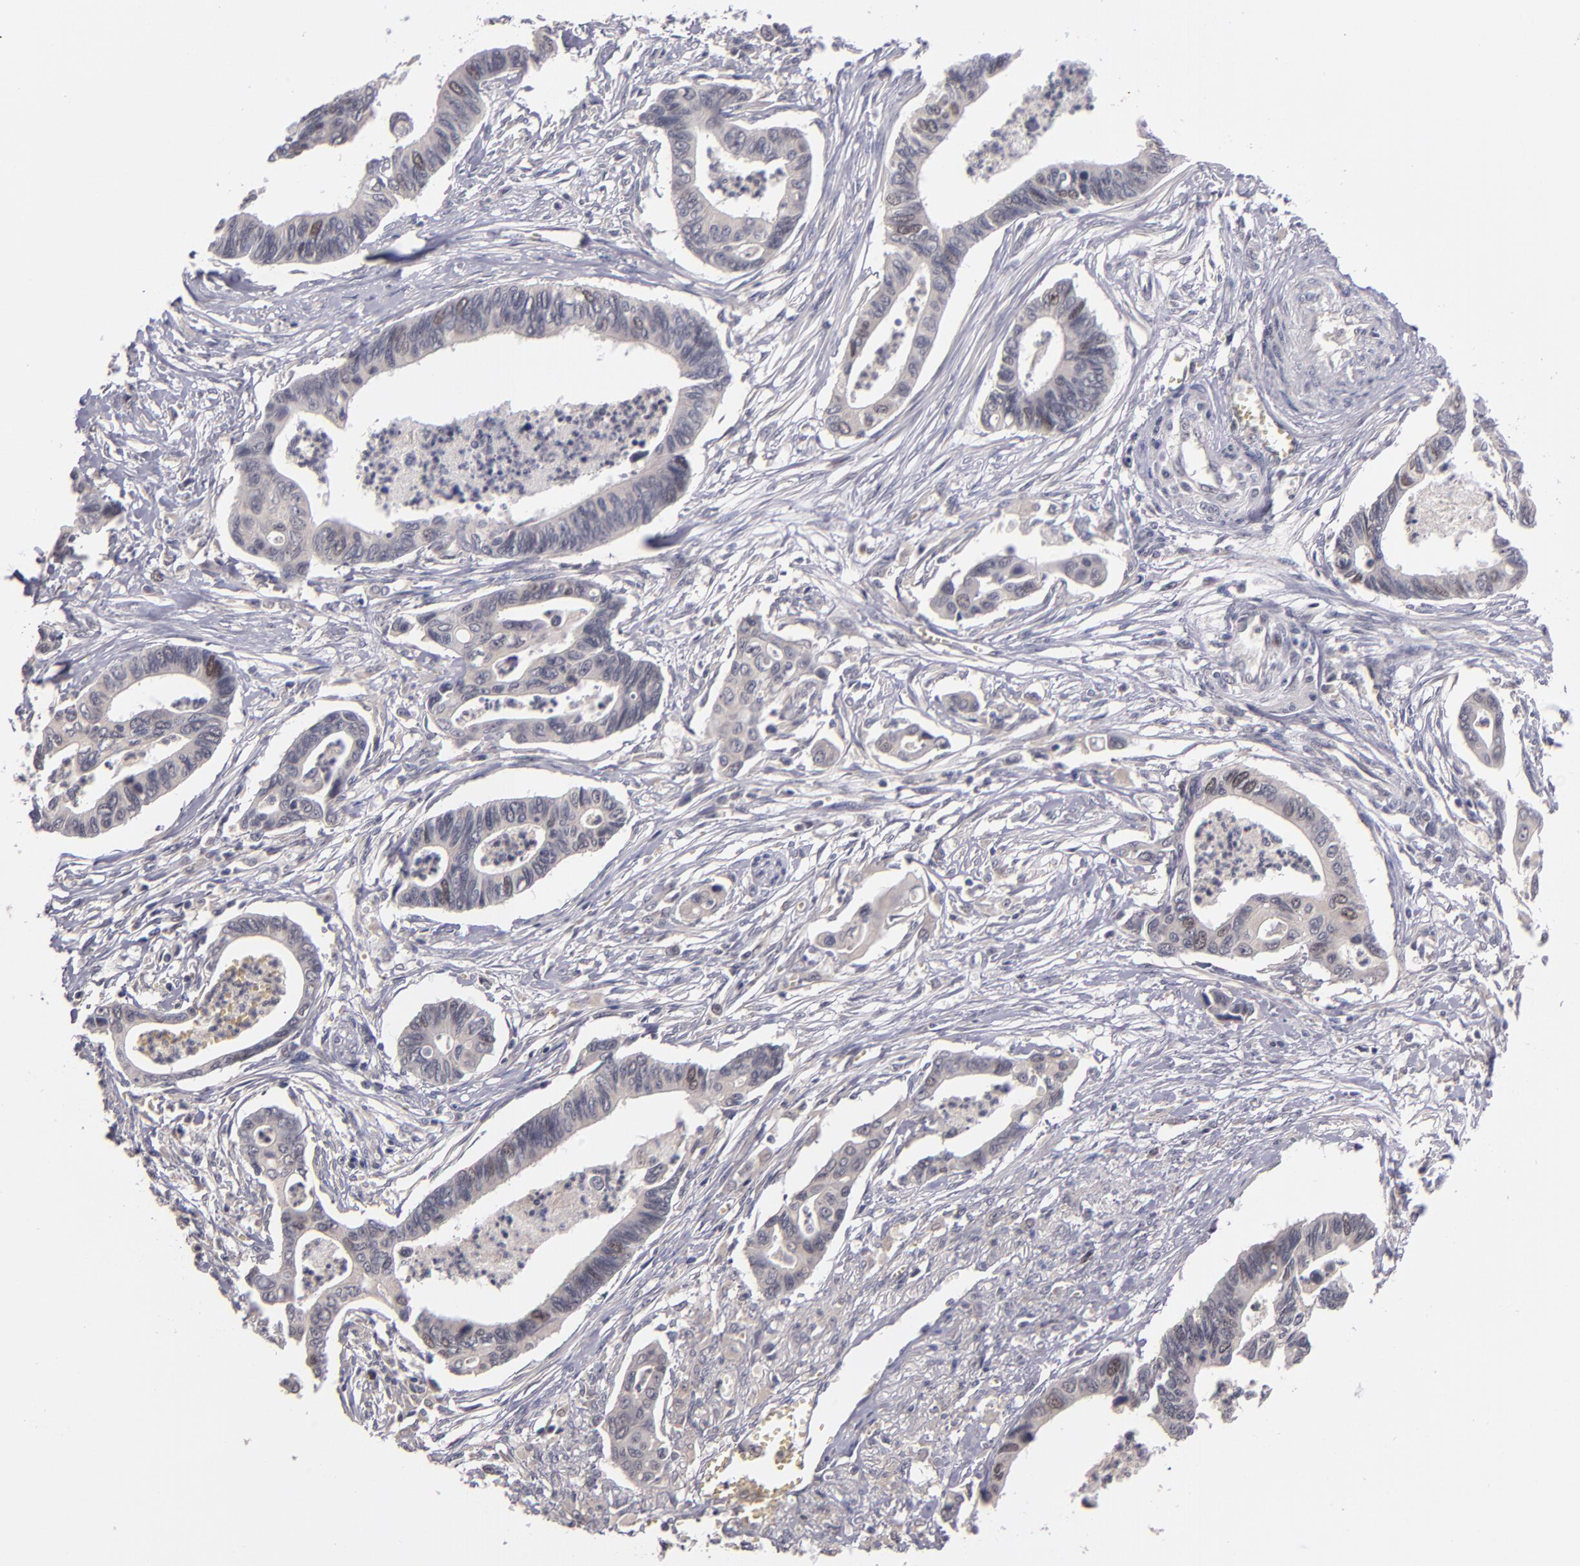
{"staining": {"intensity": "strong", "quantity": "25%-75%", "location": "nuclear"}, "tissue": "pancreatic cancer", "cell_type": "Tumor cells", "image_type": "cancer", "snomed": [{"axis": "morphology", "description": "Adenocarcinoma, NOS"}, {"axis": "topography", "description": "Pancreas"}], "caption": "The immunohistochemical stain labels strong nuclear positivity in tumor cells of pancreatic adenocarcinoma tissue.", "gene": "CDC7", "patient": {"sex": "female", "age": 70}}